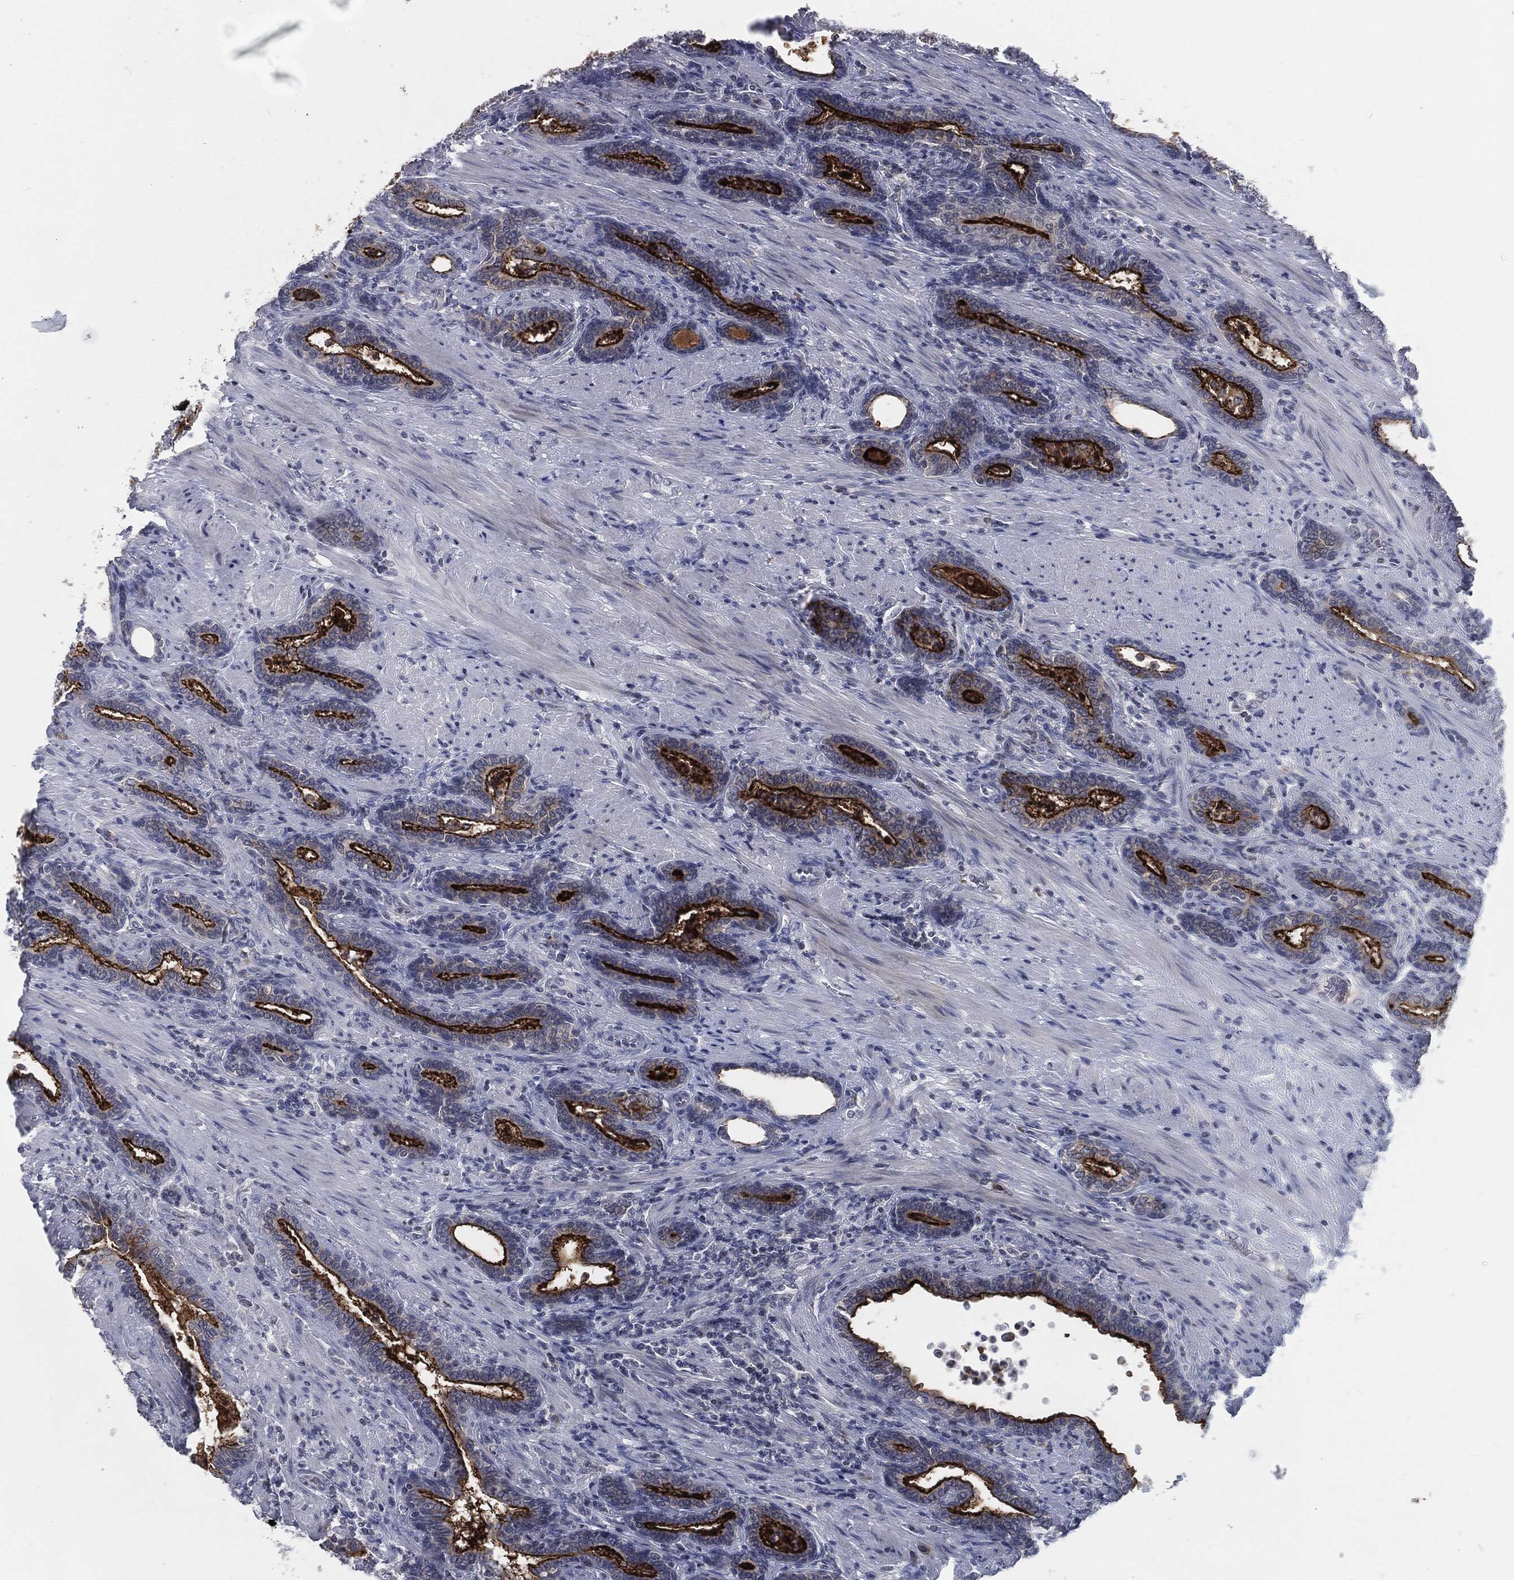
{"staining": {"intensity": "negative", "quantity": "none", "location": "none"}, "tissue": "prostate cancer", "cell_type": "Tumor cells", "image_type": "cancer", "snomed": [{"axis": "morphology", "description": "Adenocarcinoma, Low grade"}, {"axis": "topography", "description": "Prostate"}], "caption": "High power microscopy micrograph of an immunohistochemistry histopathology image of prostate cancer (adenocarcinoma (low-grade)), revealing no significant staining in tumor cells. (DAB immunohistochemistry, high magnification).", "gene": "PROM1", "patient": {"sex": "male", "age": 68}}